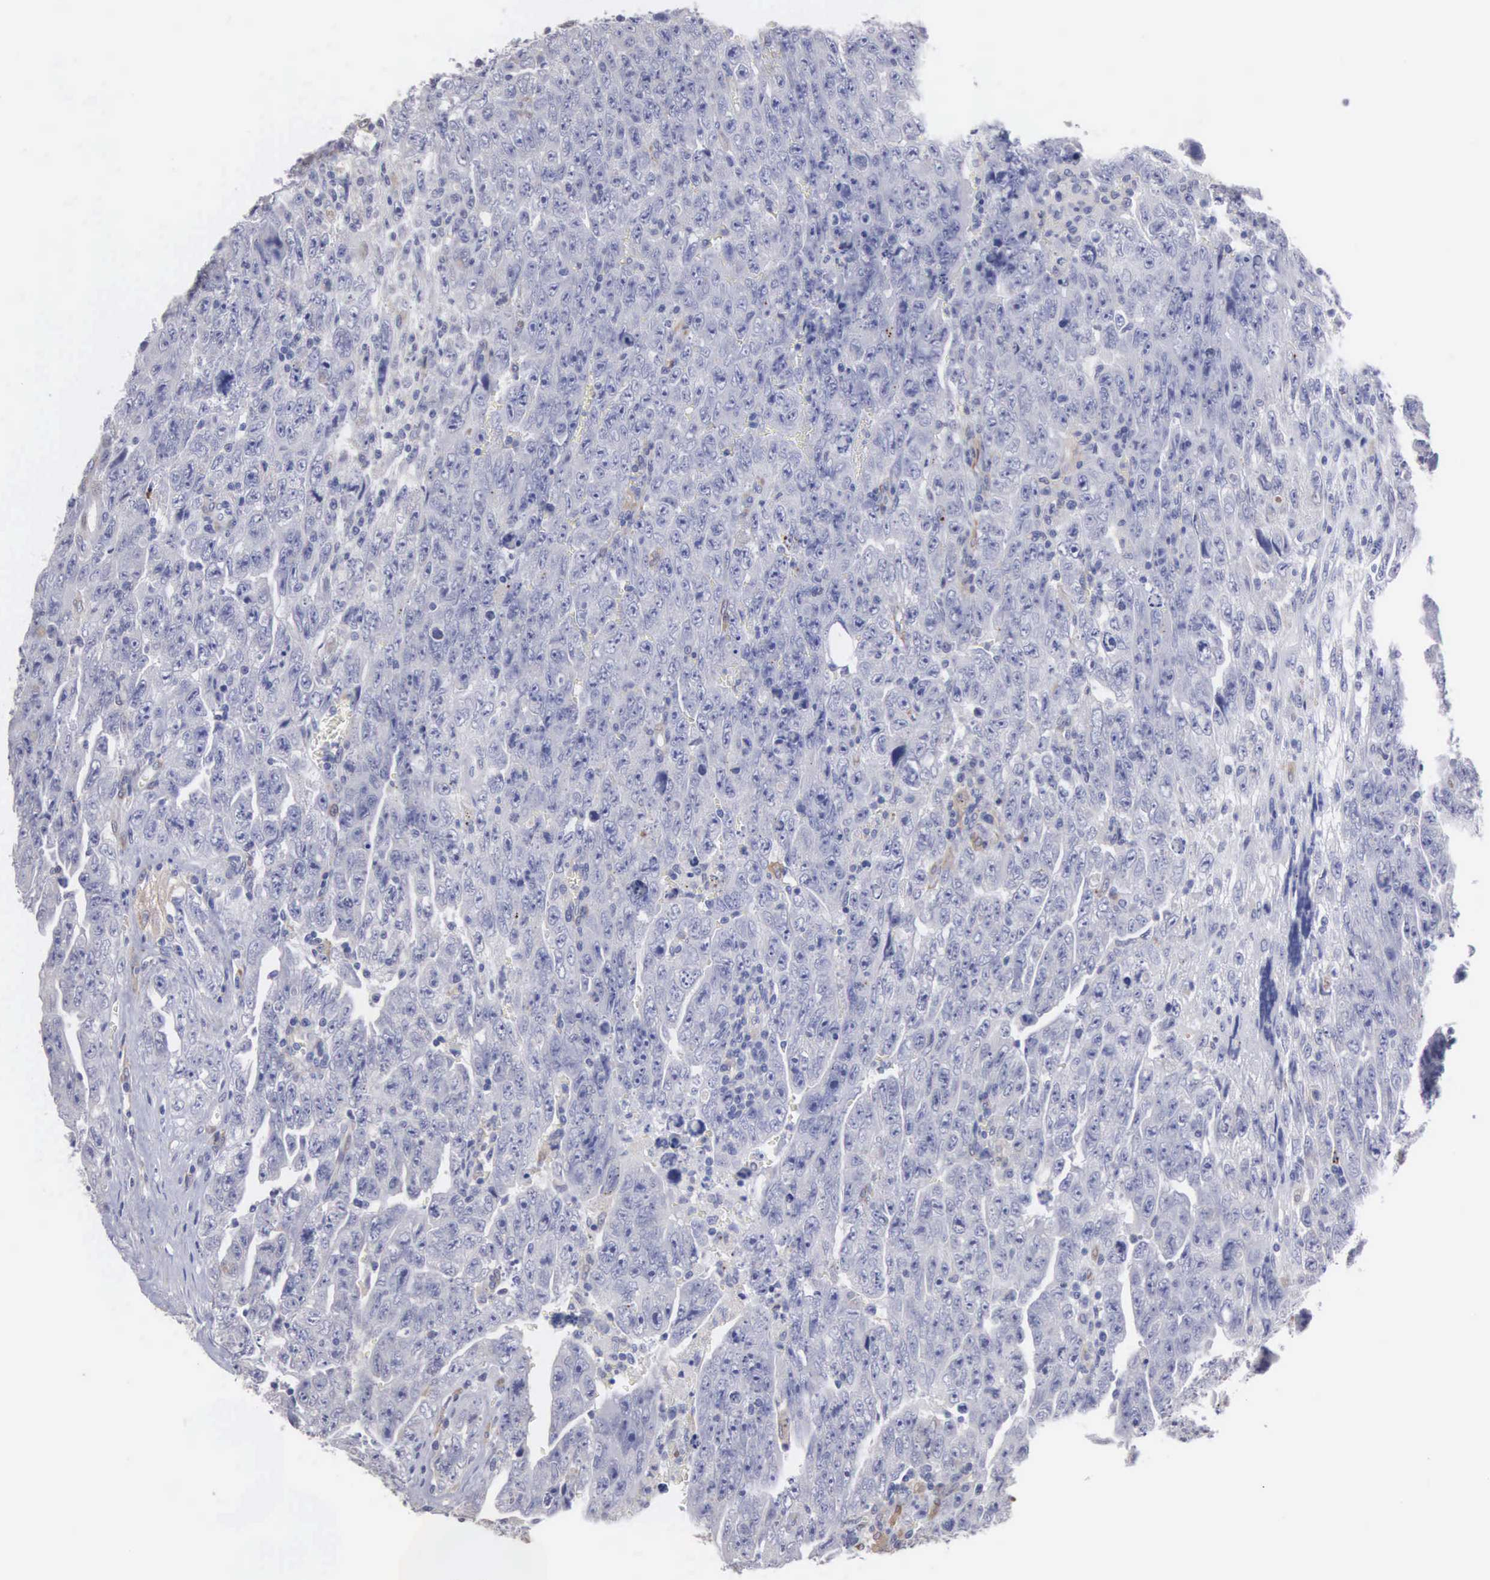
{"staining": {"intensity": "negative", "quantity": "none", "location": "none"}, "tissue": "testis cancer", "cell_type": "Tumor cells", "image_type": "cancer", "snomed": [{"axis": "morphology", "description": "Carcinoma, Embryonal, NOS"}, {"axis": "topography", "description": "Testis"}], "caption": "High power microscopy micrograph of an immunohistochemistry image of testis embryonal carcinoma, revealing no significant staining in tumor cells.", "gene": "LIN52", "patient": {"sex": "male", "age": 28}}